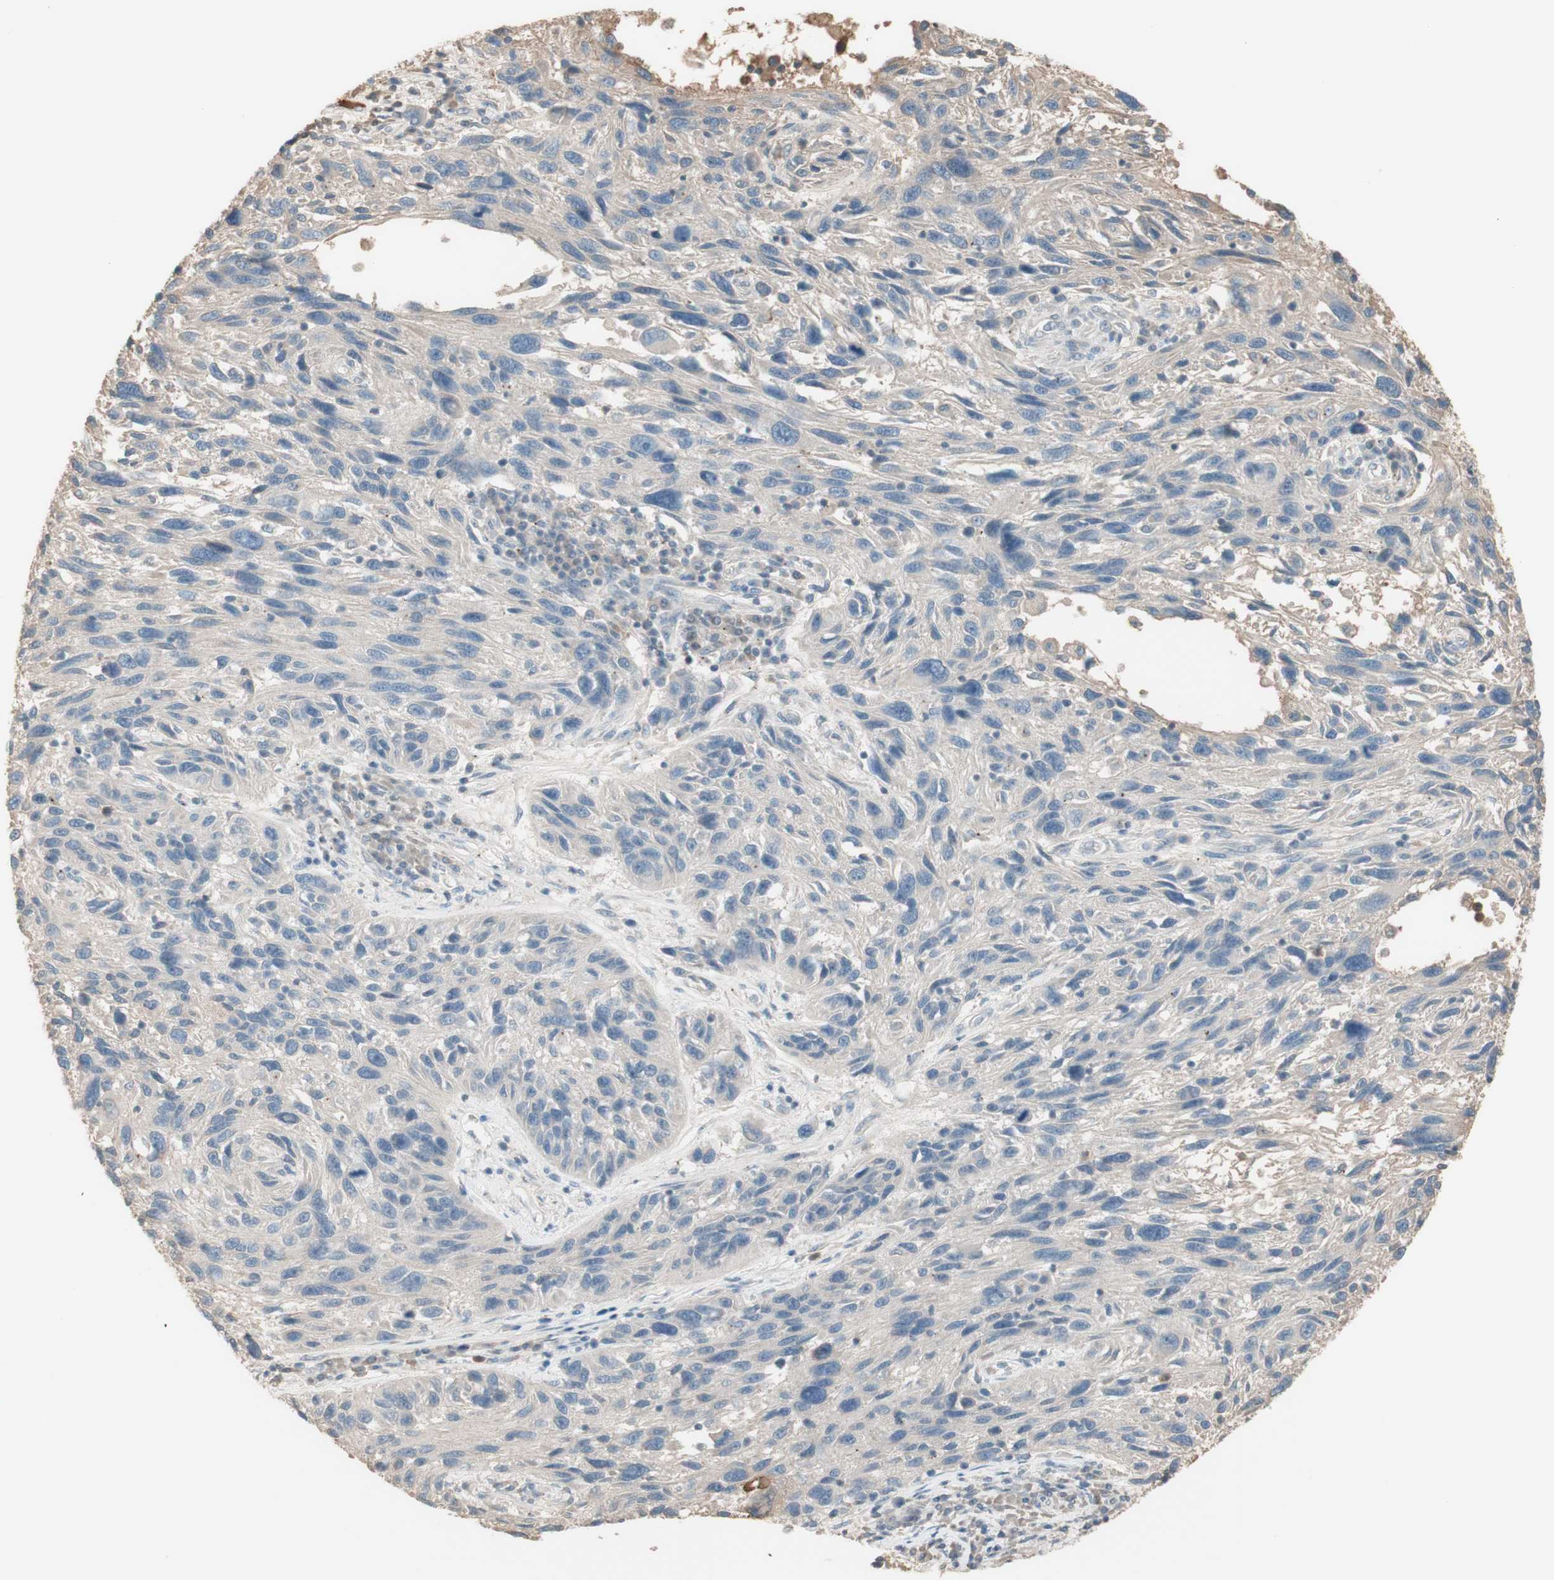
{"staining": {"intensity": "negative", "quantity": "none", "location": "none"}, "tissue": "melanoma", "cell_type": "Tumor cells", "image_type": "cancer", "snomed": [{"axis": "morphology", "description": "Malignant melanoma, NOS"}, {"axis": "topography", "description": "Skin"}], "caption": "Melanoma was stained to show a protein in brown. There is no significant positivity in tumor cells.", "gene": "IFNG", "patient": {"sex": "male", "age": 53}}